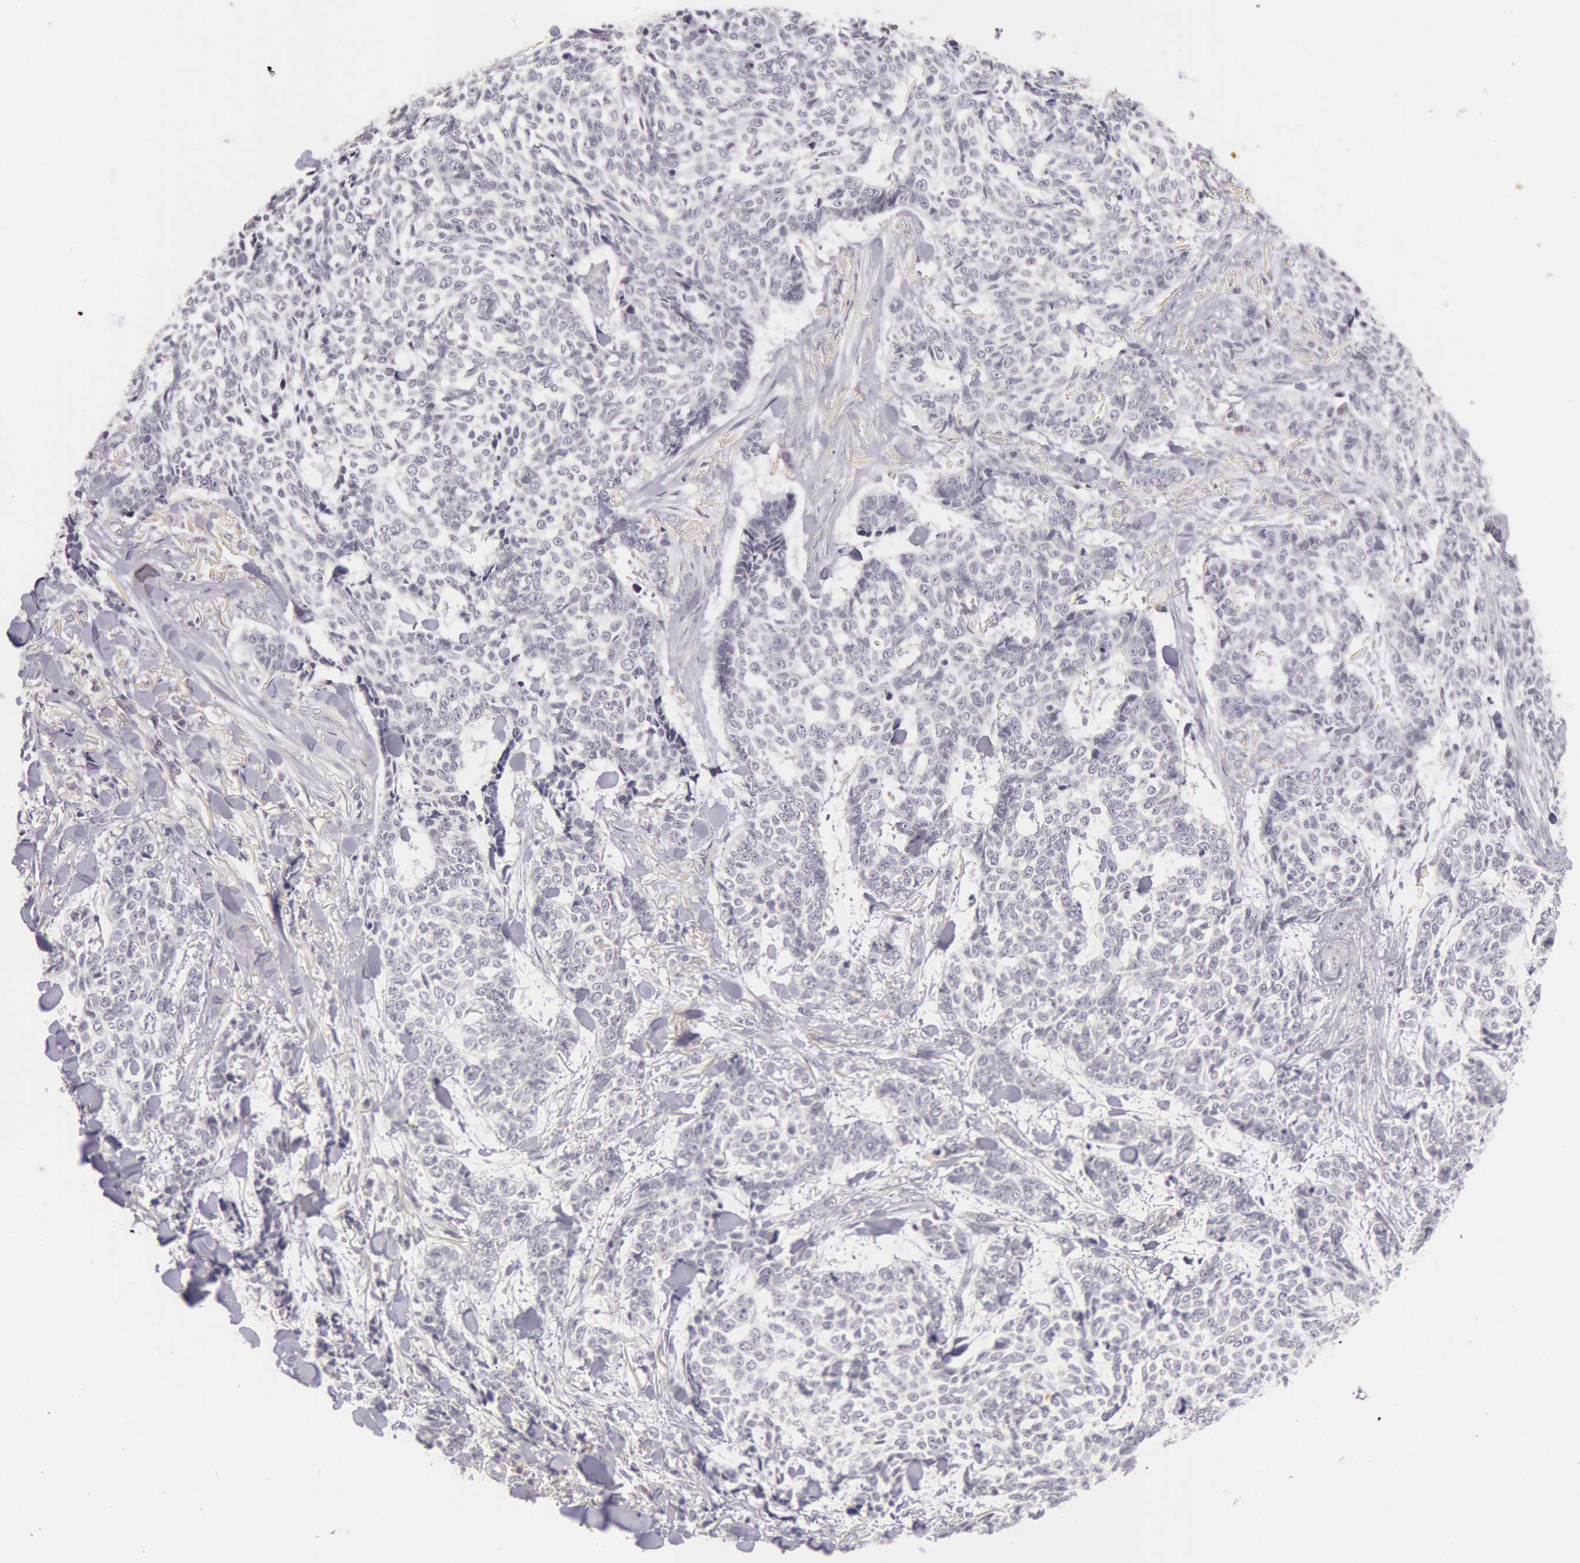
{"staining": {"intensity": "negative", "quantity": "none", "location": "none"}, "tissue": "skin cancer", "cell_type": "Tumor cells", "image_type": "cancer", "snomed": [{"axis": "morphology", "description": "Basal cell carcinoma"}, {"axis": "topography", "description": "Skin"}], "caption": "The immunohistochemistry photomicrograph has no significant expression in tumor cells of skin cancer (basal cell carcinoma) tissue.", "gene": "RBMY1F", "patient": {"sex": "female", "age": 89}}